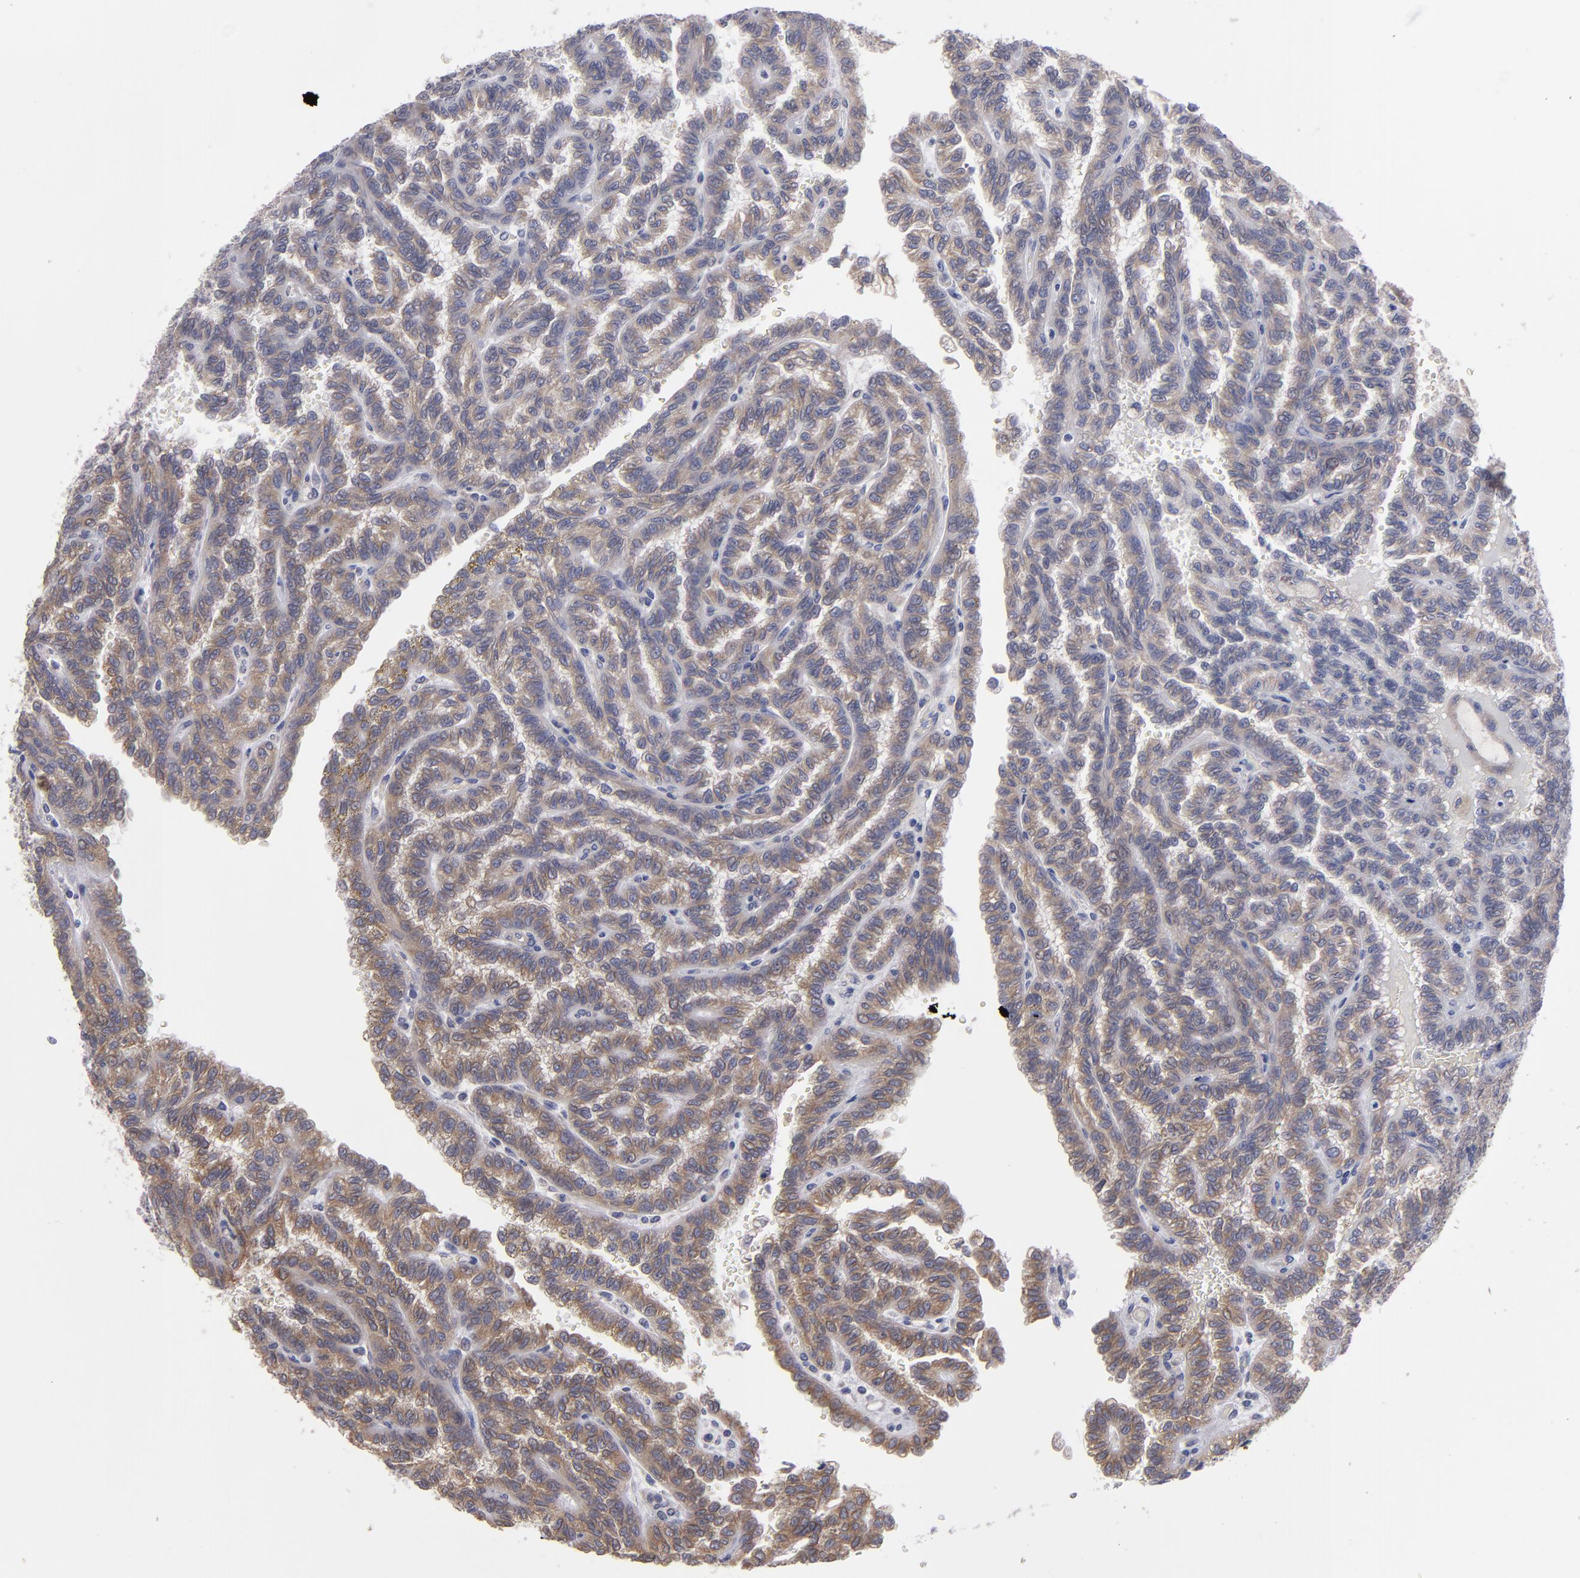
{"staining": {"intensity": "weak", "quantity": ">75%", "location": "cytoplasmic/membranous"}, "tissue": "renal cancer", "cell_type": "Tumor cells", "image_type": "cancer", "snomed": [{"axis": "morphology", "description": "Inflammation, NOS"}, {"axis": "morphology", "description": "Adenocarcinoma, NOS"}, {"axis": "topography", "description": "Kidney"}], "caption": "Renal cancer (adenocarcinoma) tissue shows weak cytoplasmic/membranous positivity in approximately >75% of tumor cells, visualized by immunohistochemistry. (Stains: DAB in brown, nuclei in blue, Microscopy: brightfield microscopy at high magnification).", "gene": "SLMAP", "patient": {"sex": "male", "age": 68}}